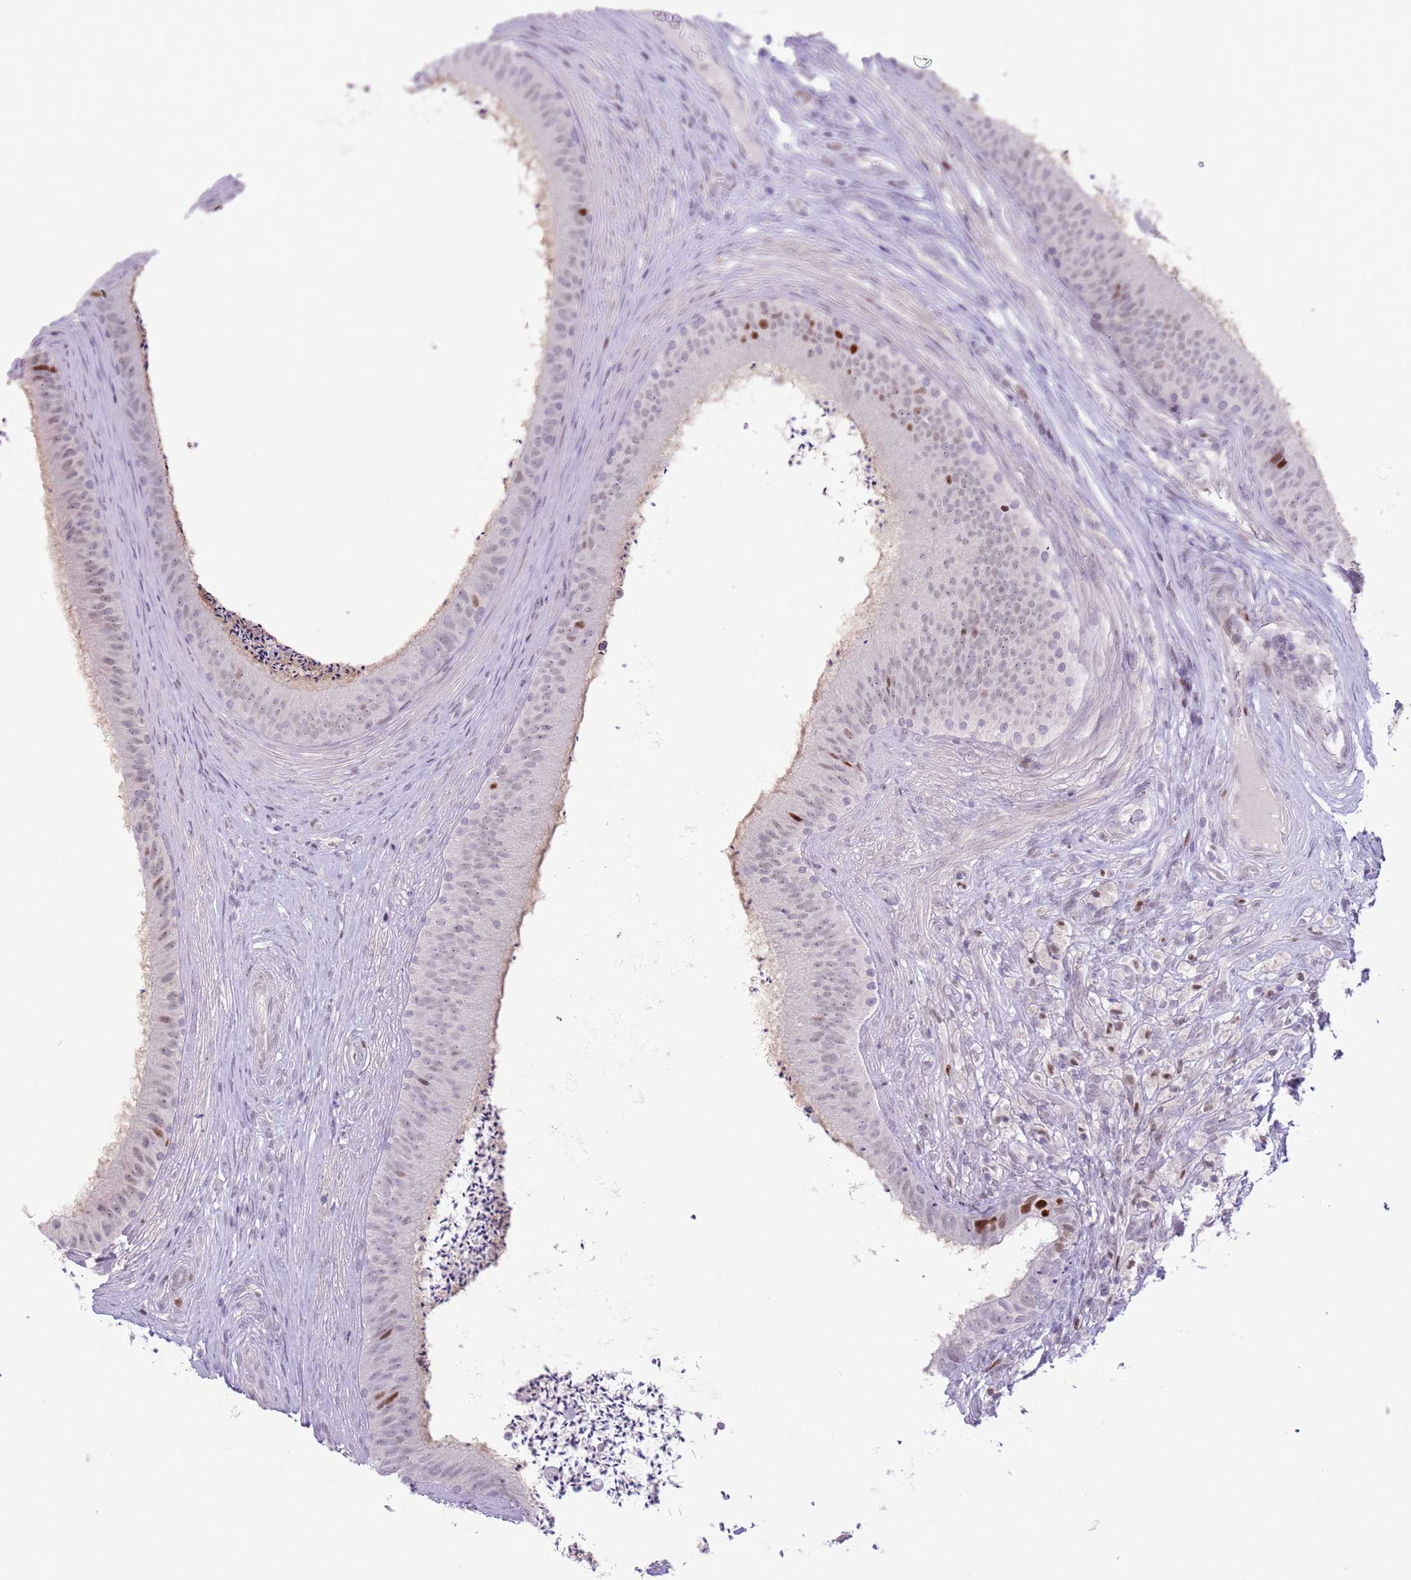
{"staining": {"intensity": "strong", "quantity": "<25%", "location": "nuclear"}, "tissue": "epididymis", "cell_type": "Glandular cells", "image_type": "normal", "snomed": [{"axis": "morphology", "description": "Normal tissue, NOS"}, {"axis": "topography", "description": "Testis"}, {"axis": "topography", "description": "Epididymis"}], "caption": "High-power microscopy captured an IHC micrograph of benign epididymis, revealing strong nuclear staining in approximately <25% of glandular cells.", "gene": "MFSD10", "patient": {"sex": "male", "age": 41}}